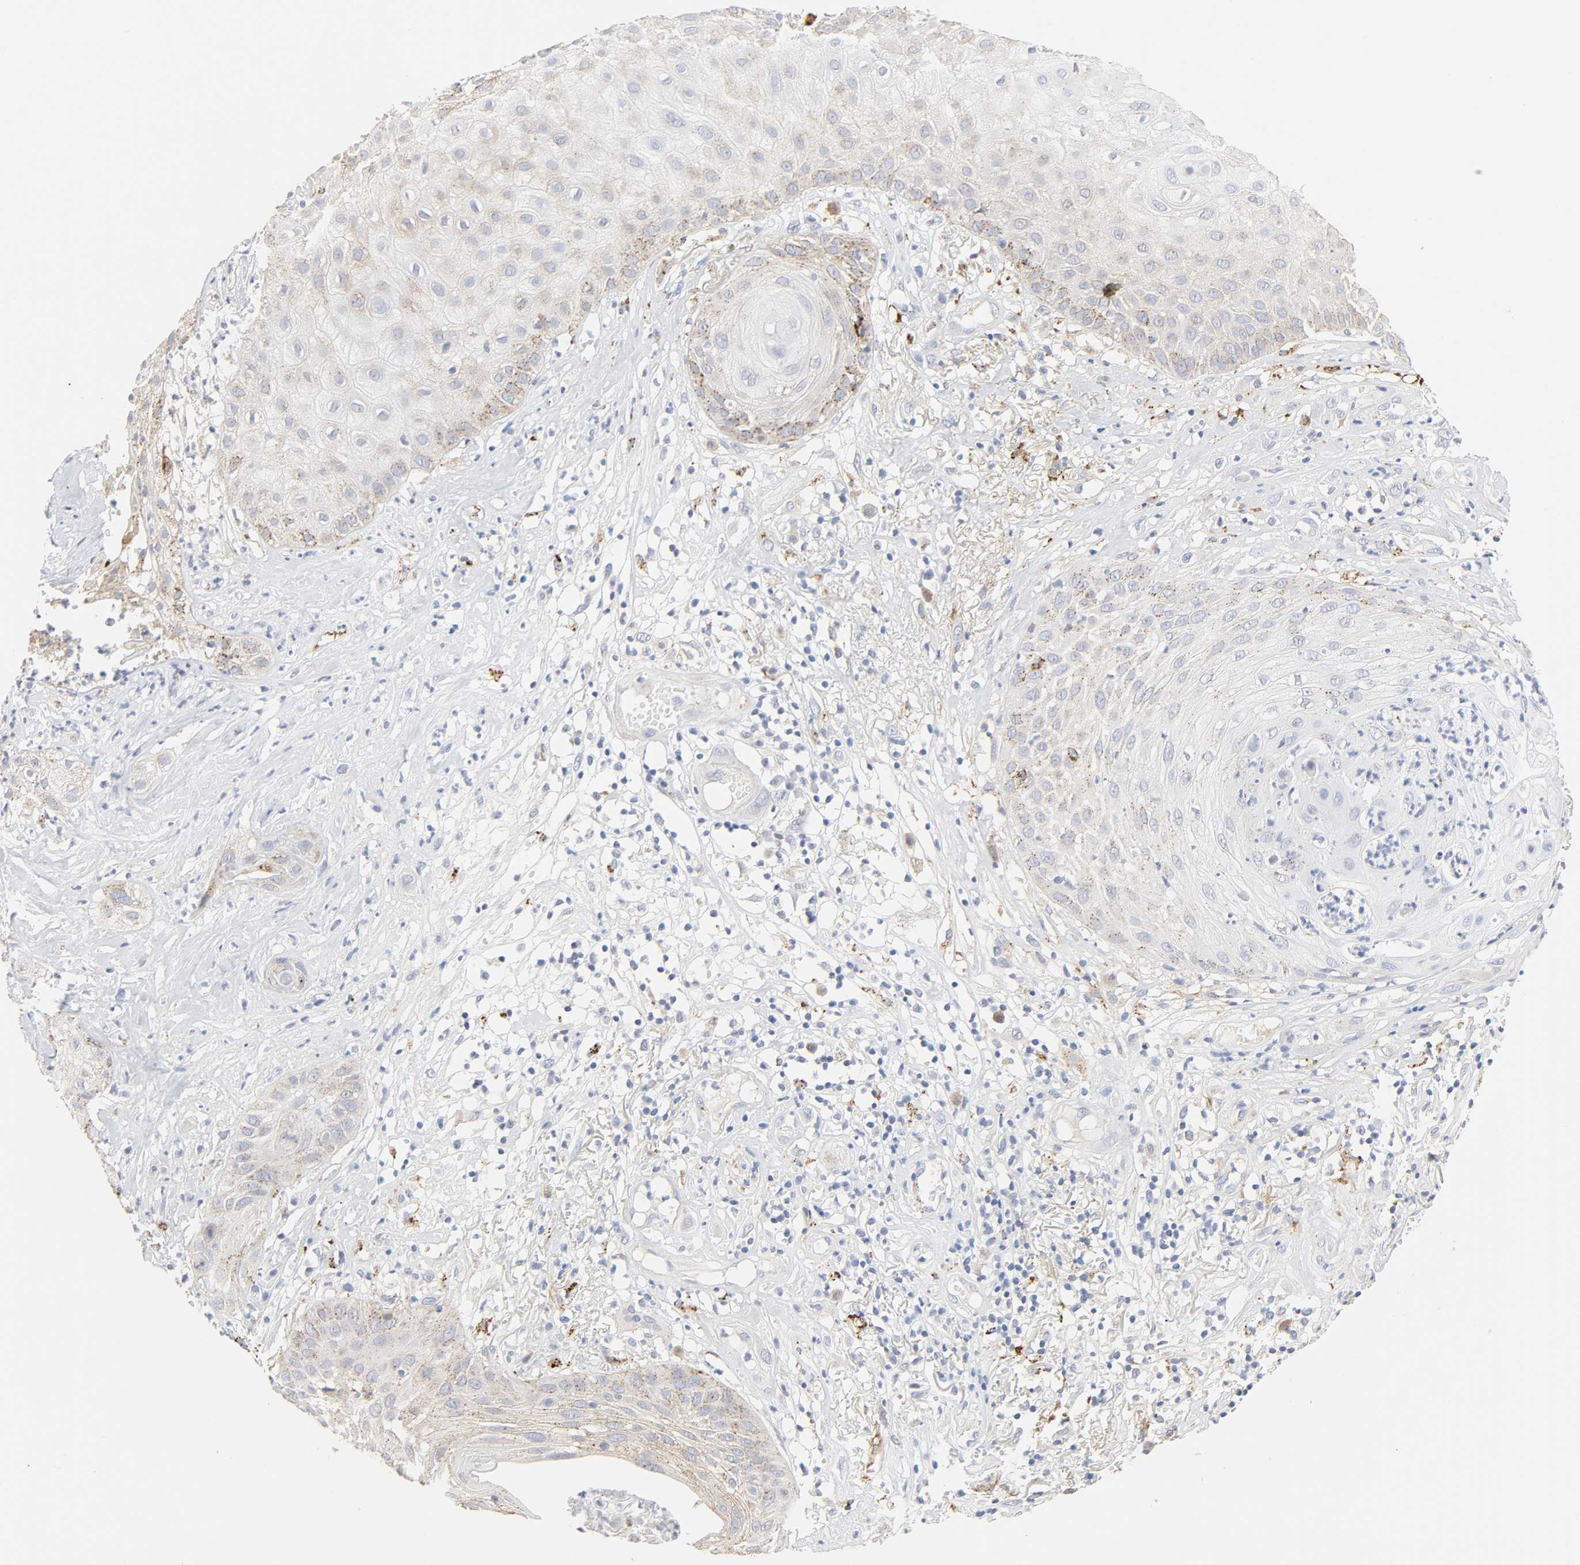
{"staining": {"intensity": "weak", "quantity": "<25%", "location": "cytoplasmic/membranous"}, "tissue": "skin cancer", "cell_type": "Tumor cells", "image_type": "cancer", "snomed": [{"axis": "morphology", "description": "Squamous cell carcinoma, NOS"}, {"axis": "topography", "description": "Skin"}], "caption": "A histopathology image of skin cancer stained for a protein reveals no brown staining in tumor cells.", "gene": "MAGEB17", "patient": {"sex": "male", "age": 65}}